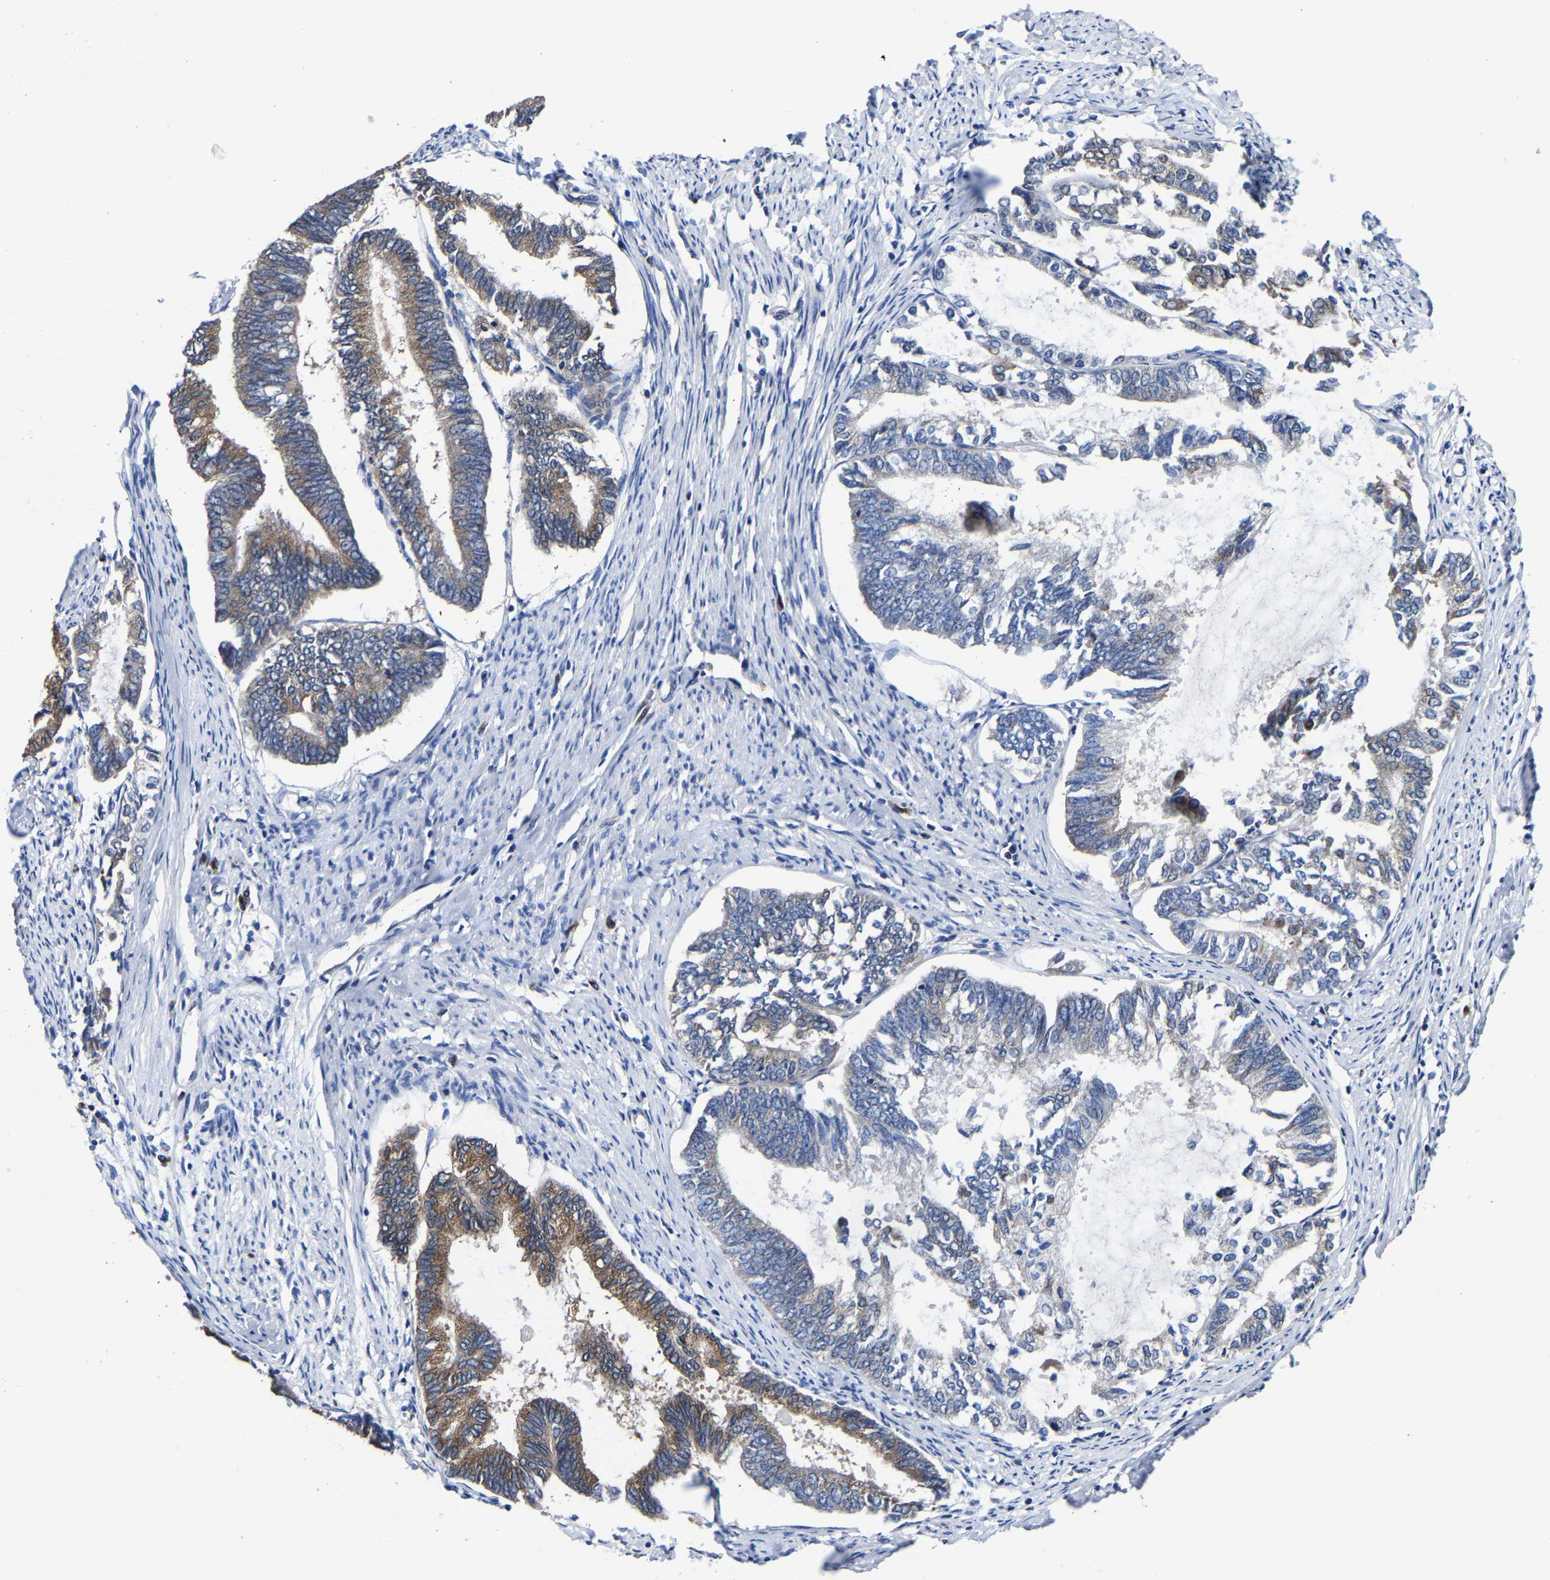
{"staining": {"intensity": "moderate", "quantity": "25%-75%", "location": "cytoplasmic/membranous"}, "tissue": "endometrial cancer", "cell_type": "Tumor cells", "image_type": "cancer", "snomed": [{"axis": "morphology", "description": "Adenocarcinoma, NOS"}, {"axis": "topography", "description": "Endometrium"}], "caption": "The image demonstrates immunohistochemical staining of adenocarcinoma (endometrial). There is moderate cytoplasmic/membranous expression is seen in about 25%-75% of tumor cells.", "gene": "EBAG9", "patient": {"sex": "female", "age": 86}}